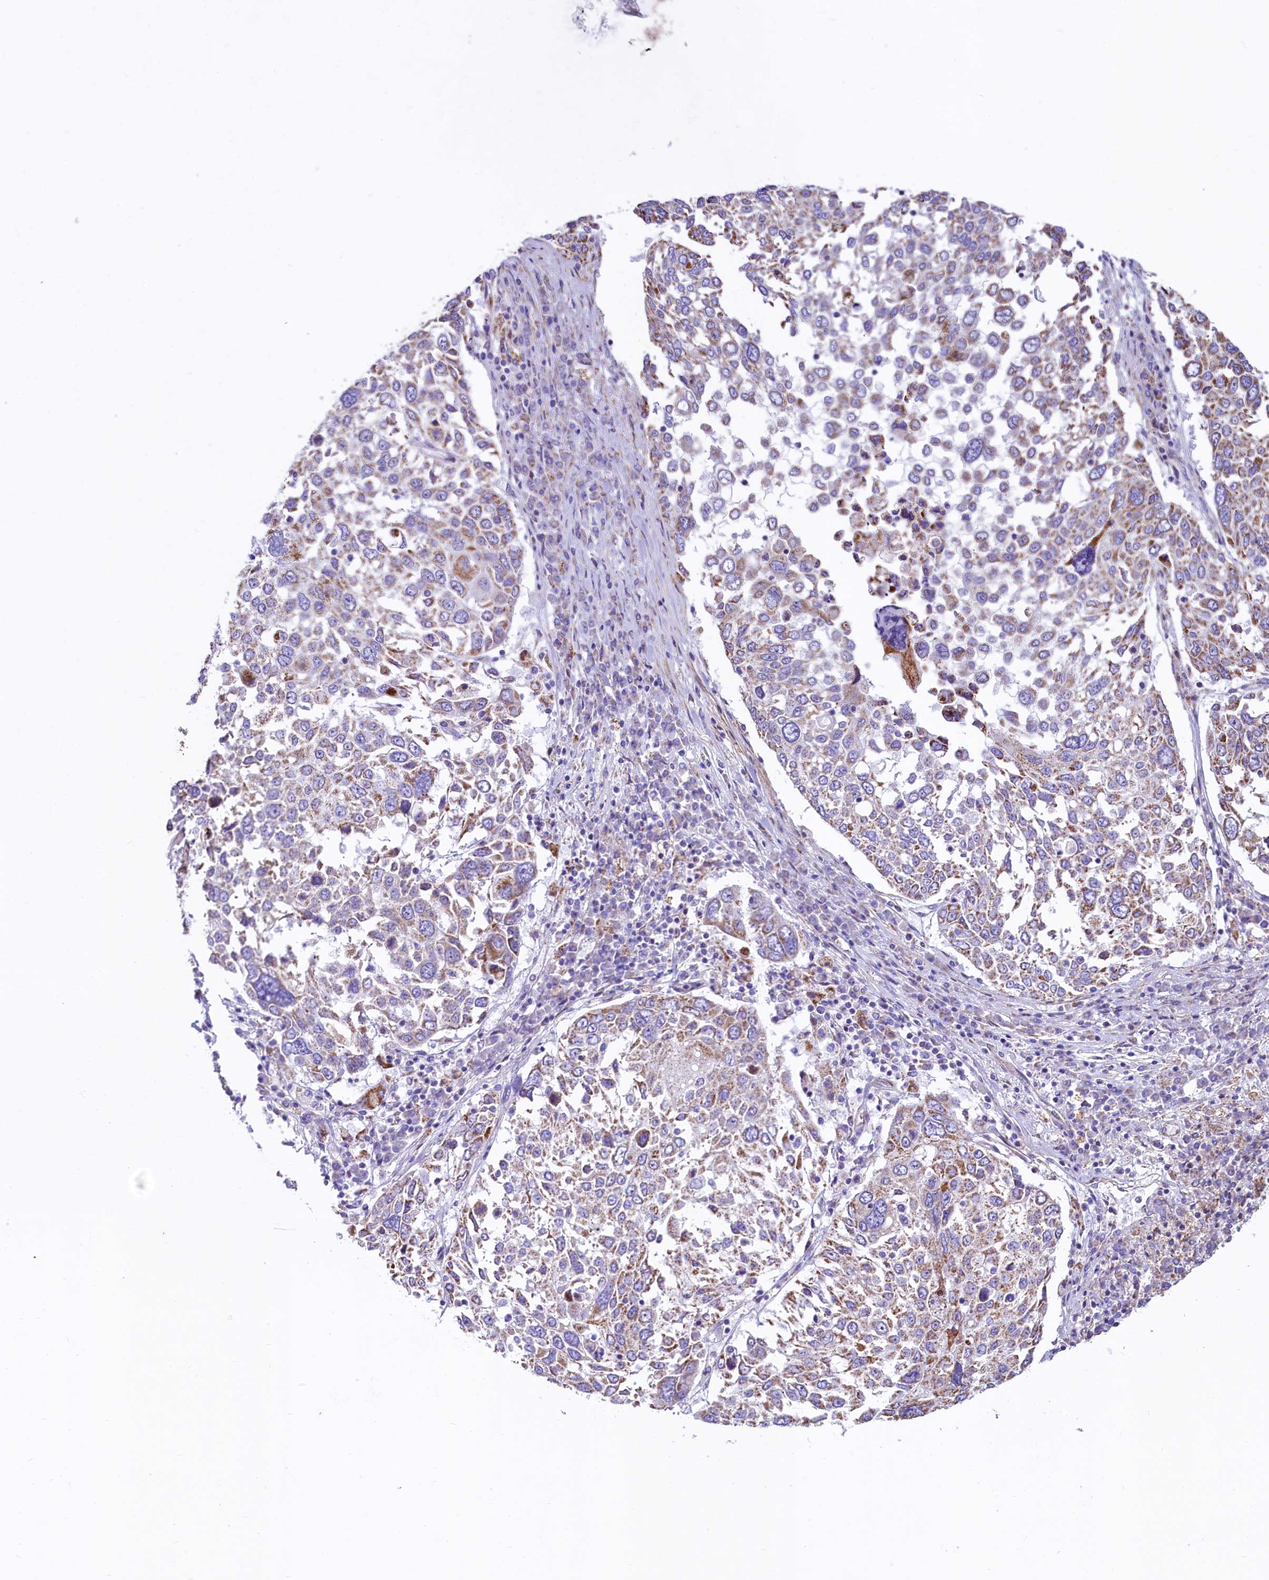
{"staining": {"intensity": "moderate", "quantity": "25%-75%", "location": "cytoplasmic/membranous"}, "tissue": "lung cancer", "cell_type": "Tumor cells", "image_type": "cancer", "snomed": [{"axis": "morphology", "description": "Squamous cell carcinoma, NOS"}, {"axis": "topography", "description": "Lung"}], "caption": "The photomicrograph reveals immunohistochemical staining of squamous cell carcinoma (lung). There is moderate cytoplasmic/membranous expression is identified in about 25%-75% of tumor cells.", "gene": "VWCE", "patient": {"sex": "male", "age": 65}}